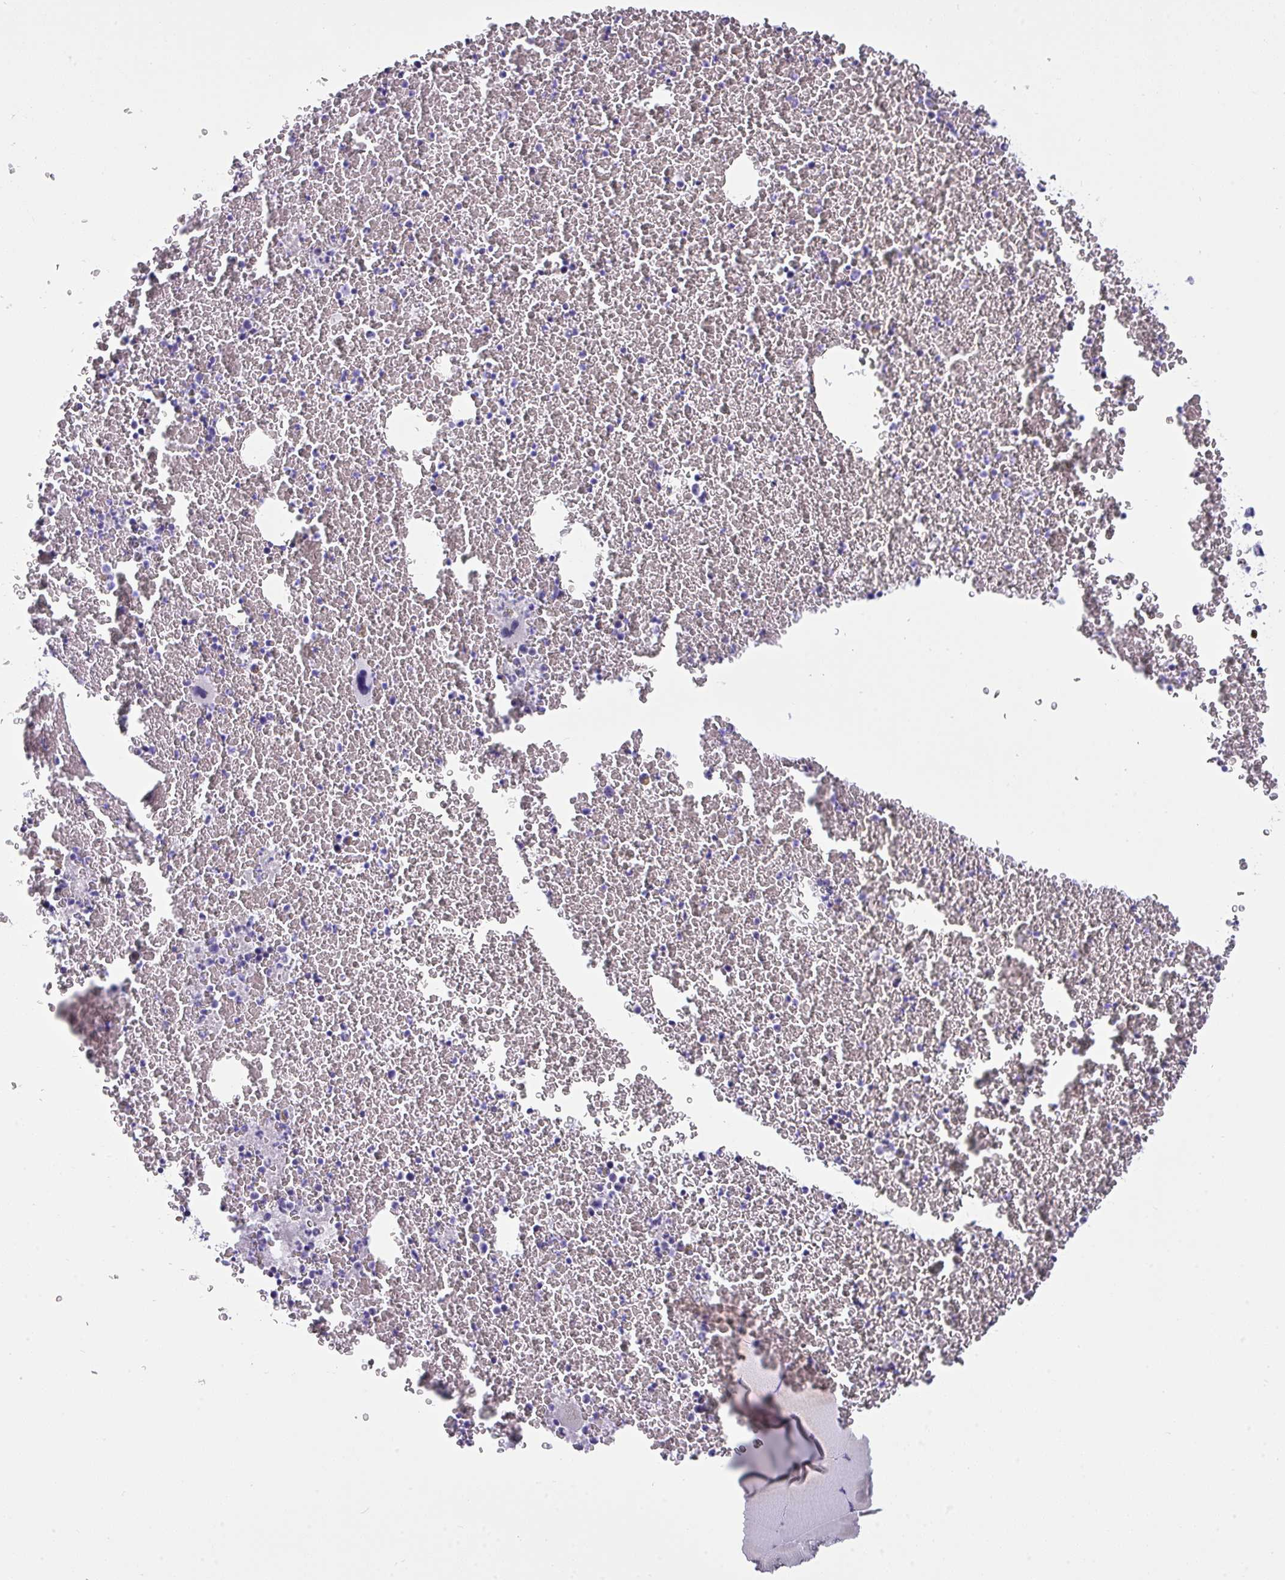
{"staining": {"intensity": "negative", "quantity": "none", "location": "none"}, "tissue": "bone marrow", "cell_type": "Hematopoietic cells", "image_type": "normal", "snomed": [{"axis": "morphology", "description": "Normal tissue, NOS"}, {"axis": "topography", "description": "Bone marrow"}], "caption": "Normal bone marrow was stained to show a protein in brown. There is no significant positivity in hematopoietic cells. (Stains: DAB immunohistochemistry (IHC) with hematoxylin counter stain, Microscopy: brightfield microscopy at high magnification).", "gene": "SLC35B1", "patient": {"sex": "female", "age": 23}}